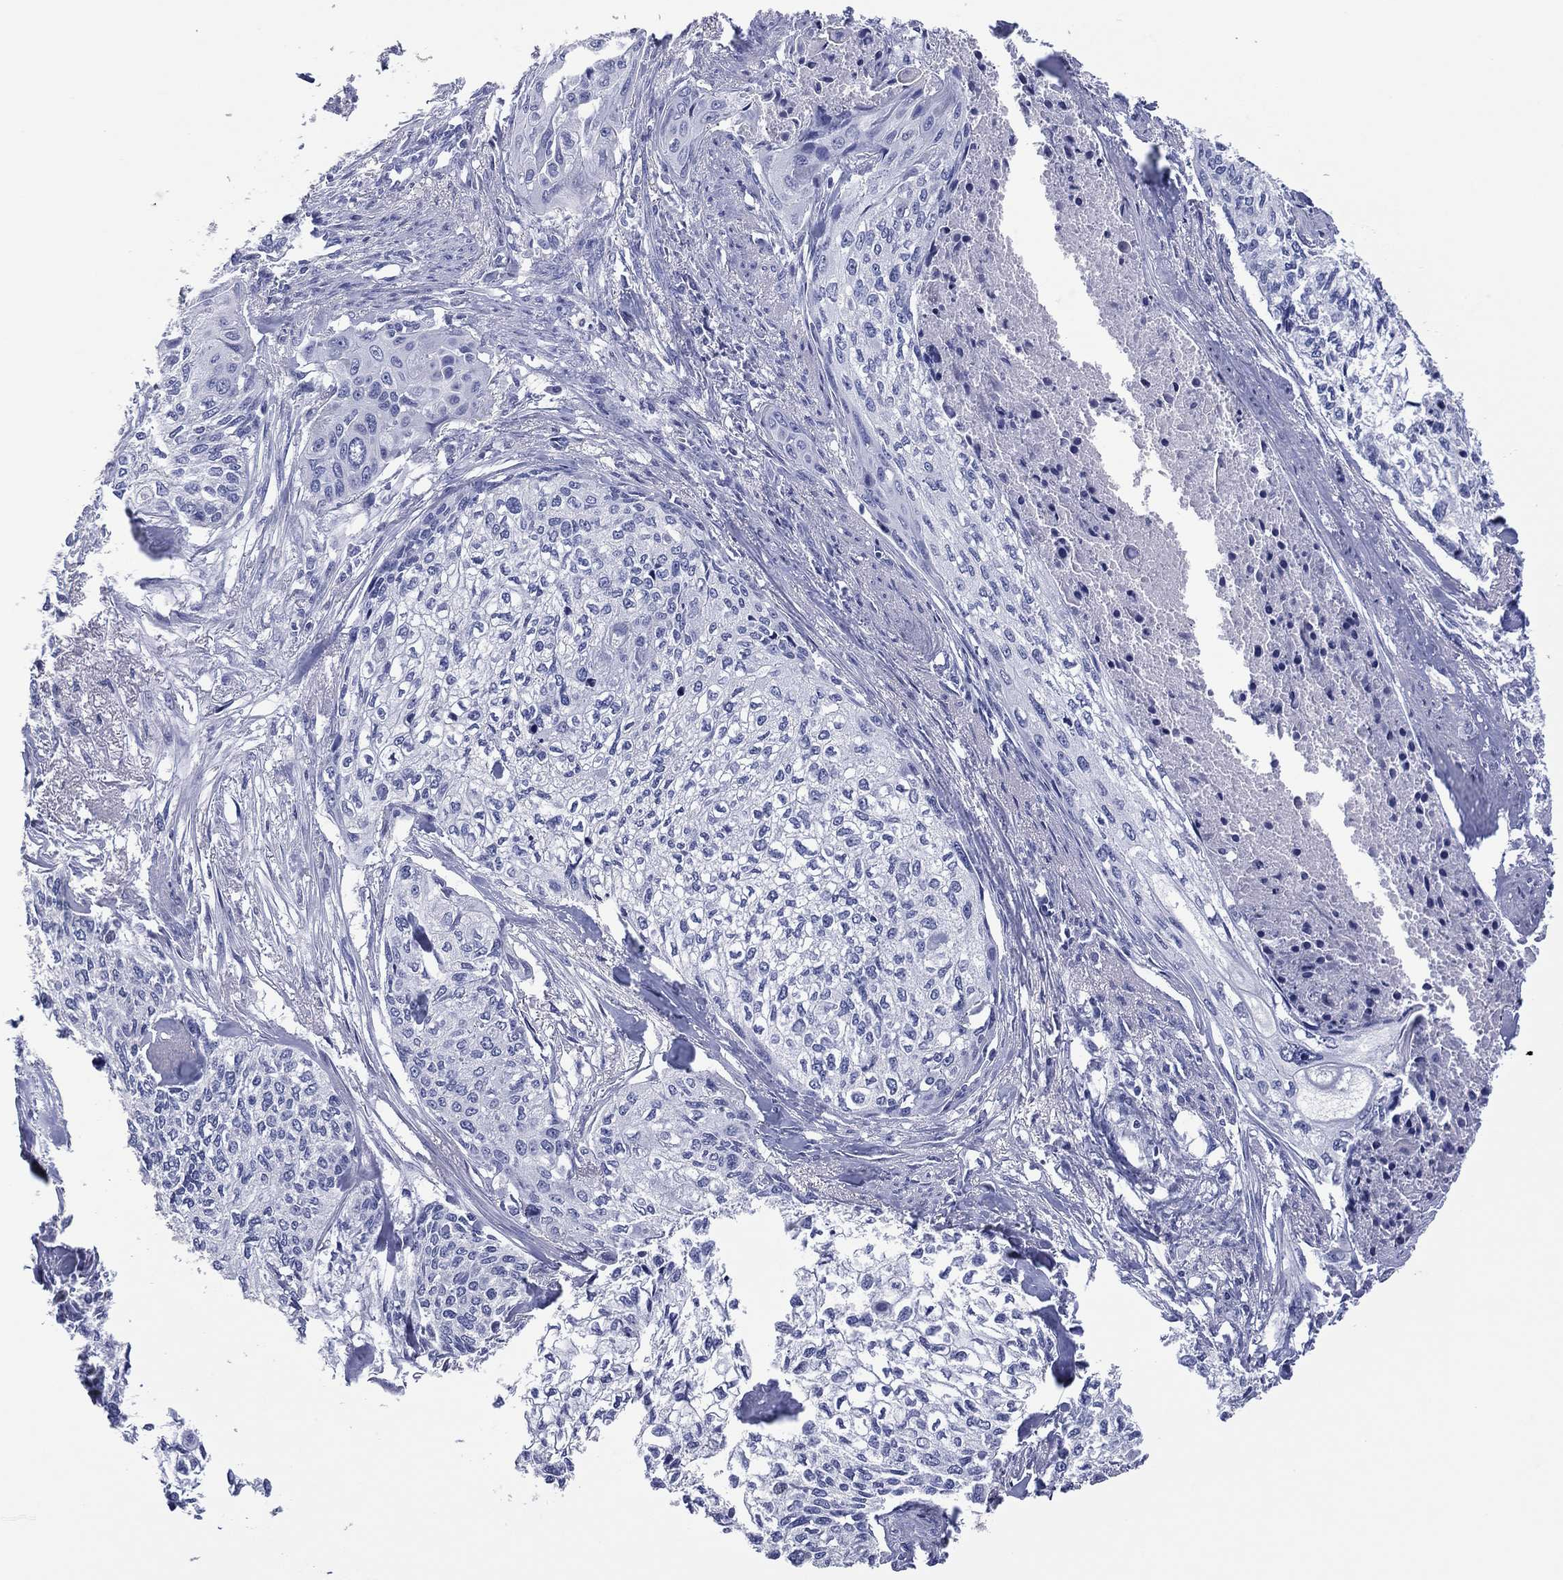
{"staining": {"intensity": "negative", "quantity": "none", "location": "none"}, "tissue": "cervical cancer", "cell_type": "Tumor cells", "image_type": "cancer", "snomed": [{"axis": "morphology", "description": "Squamous cell carcinoma, NOS"}, {"axis": "topography", "description": "Cervix"}], "caption": "This is an immunohistochemistry photomicrograph of human cervical cancer (squamous cell carcinoma). There is no expression in tumor cells.", "gene": "UTF1", "patient": {"sex": "female", "age": 58}}